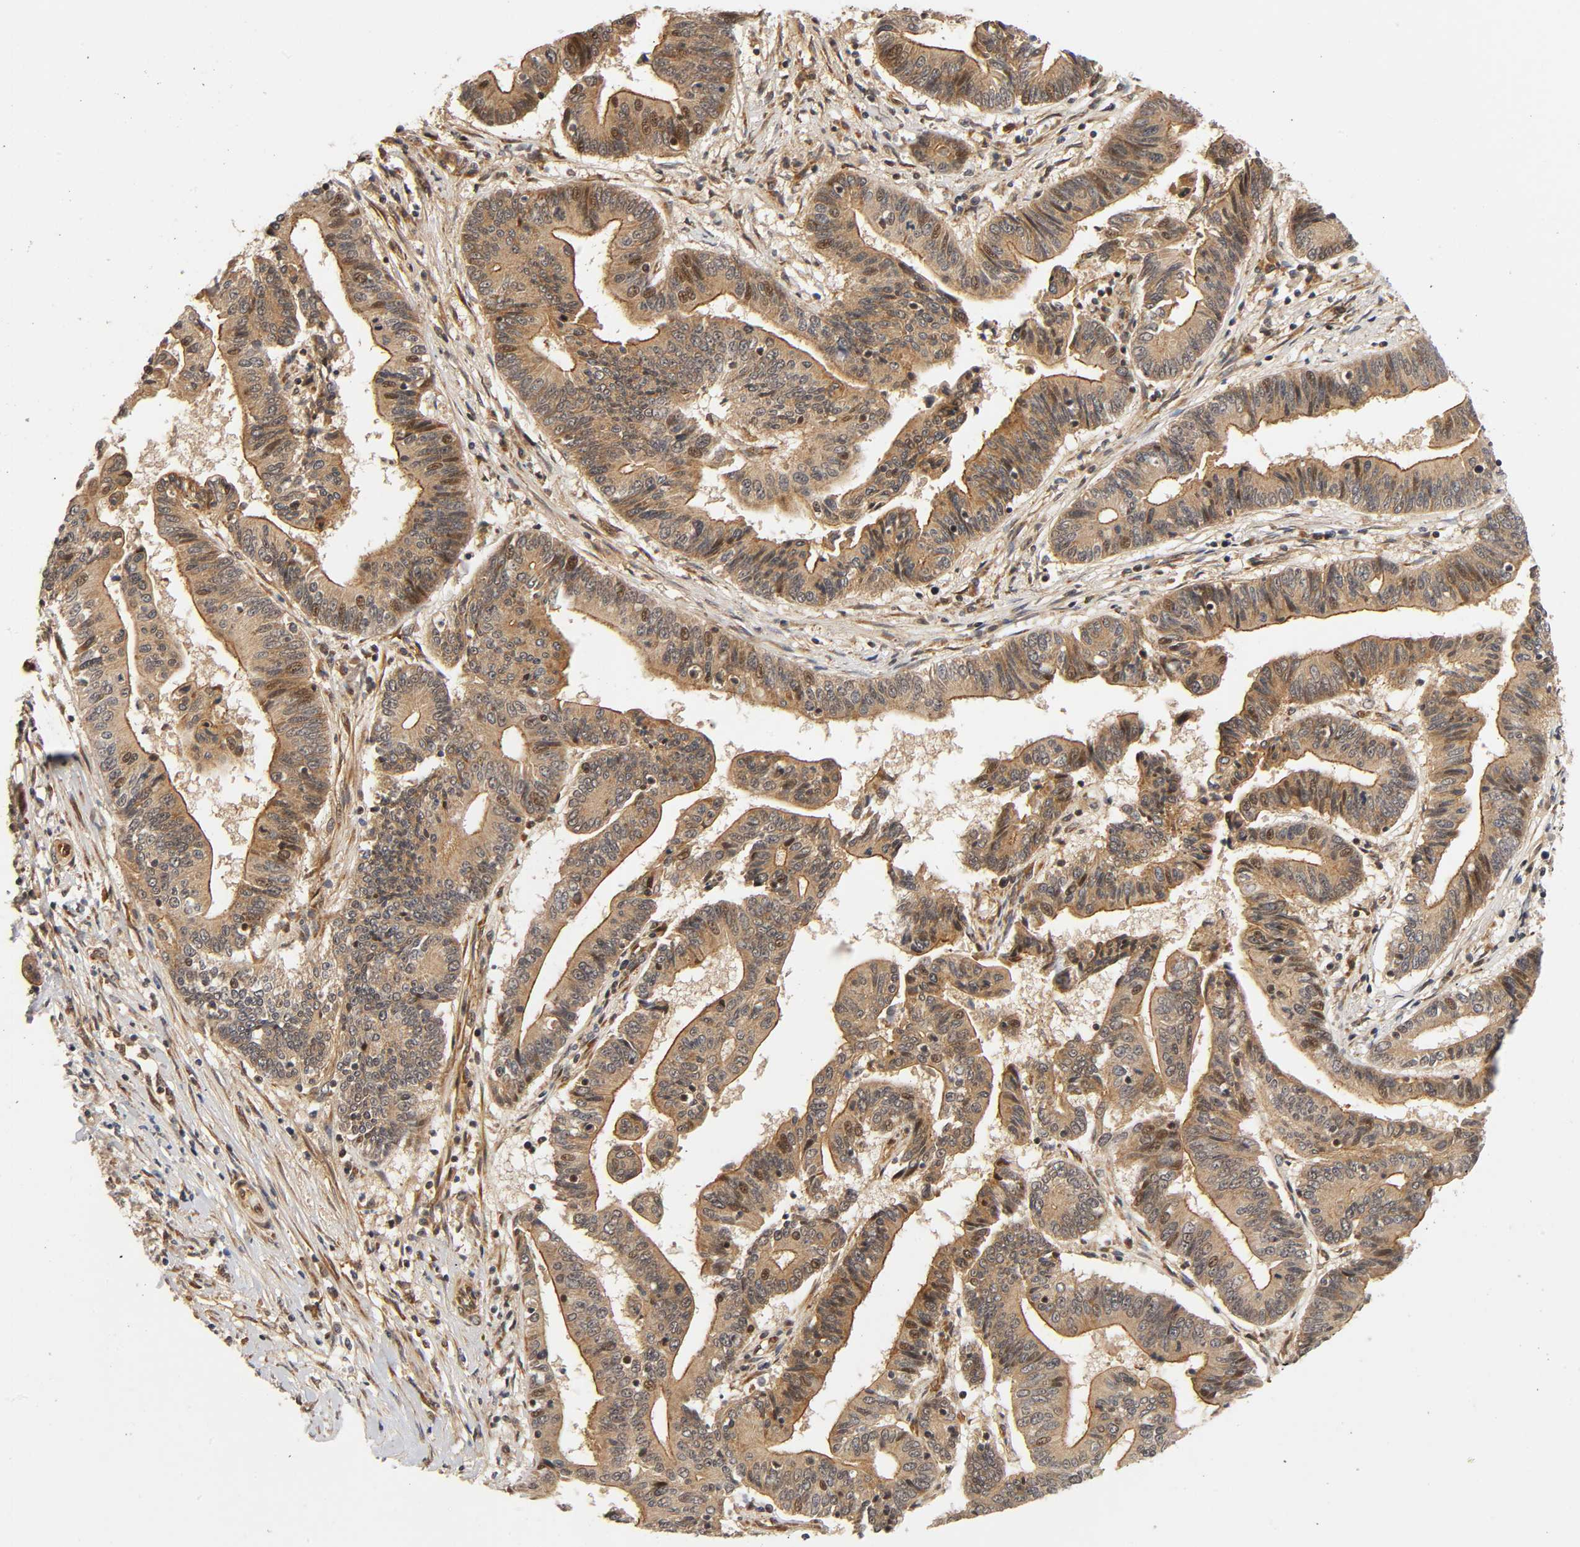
{"staining": {"intensity": "moderate", "quantity": ">75%", "location": "cytoplasmic/membranous,nuclear"}, "tissue": "pancreatic cancer", "cell_type": "Tumor cells", "image_type": "cancer", "snomed": [{"axis": "morphology", "description": "Adenocarcinoma, NOS"}, {"axis": "topography", "description": "Pancreas"}], "caption": "Human adenocarcinoma (pancreatic) stained for a protein (brown) displays moderate cytoplasmic/membranous and nuclear positive expression in approximately >75% of tumor cells.", "gene": "IQCJ-SCHIP1", "patient": {"sex": "female", "age": 48}}